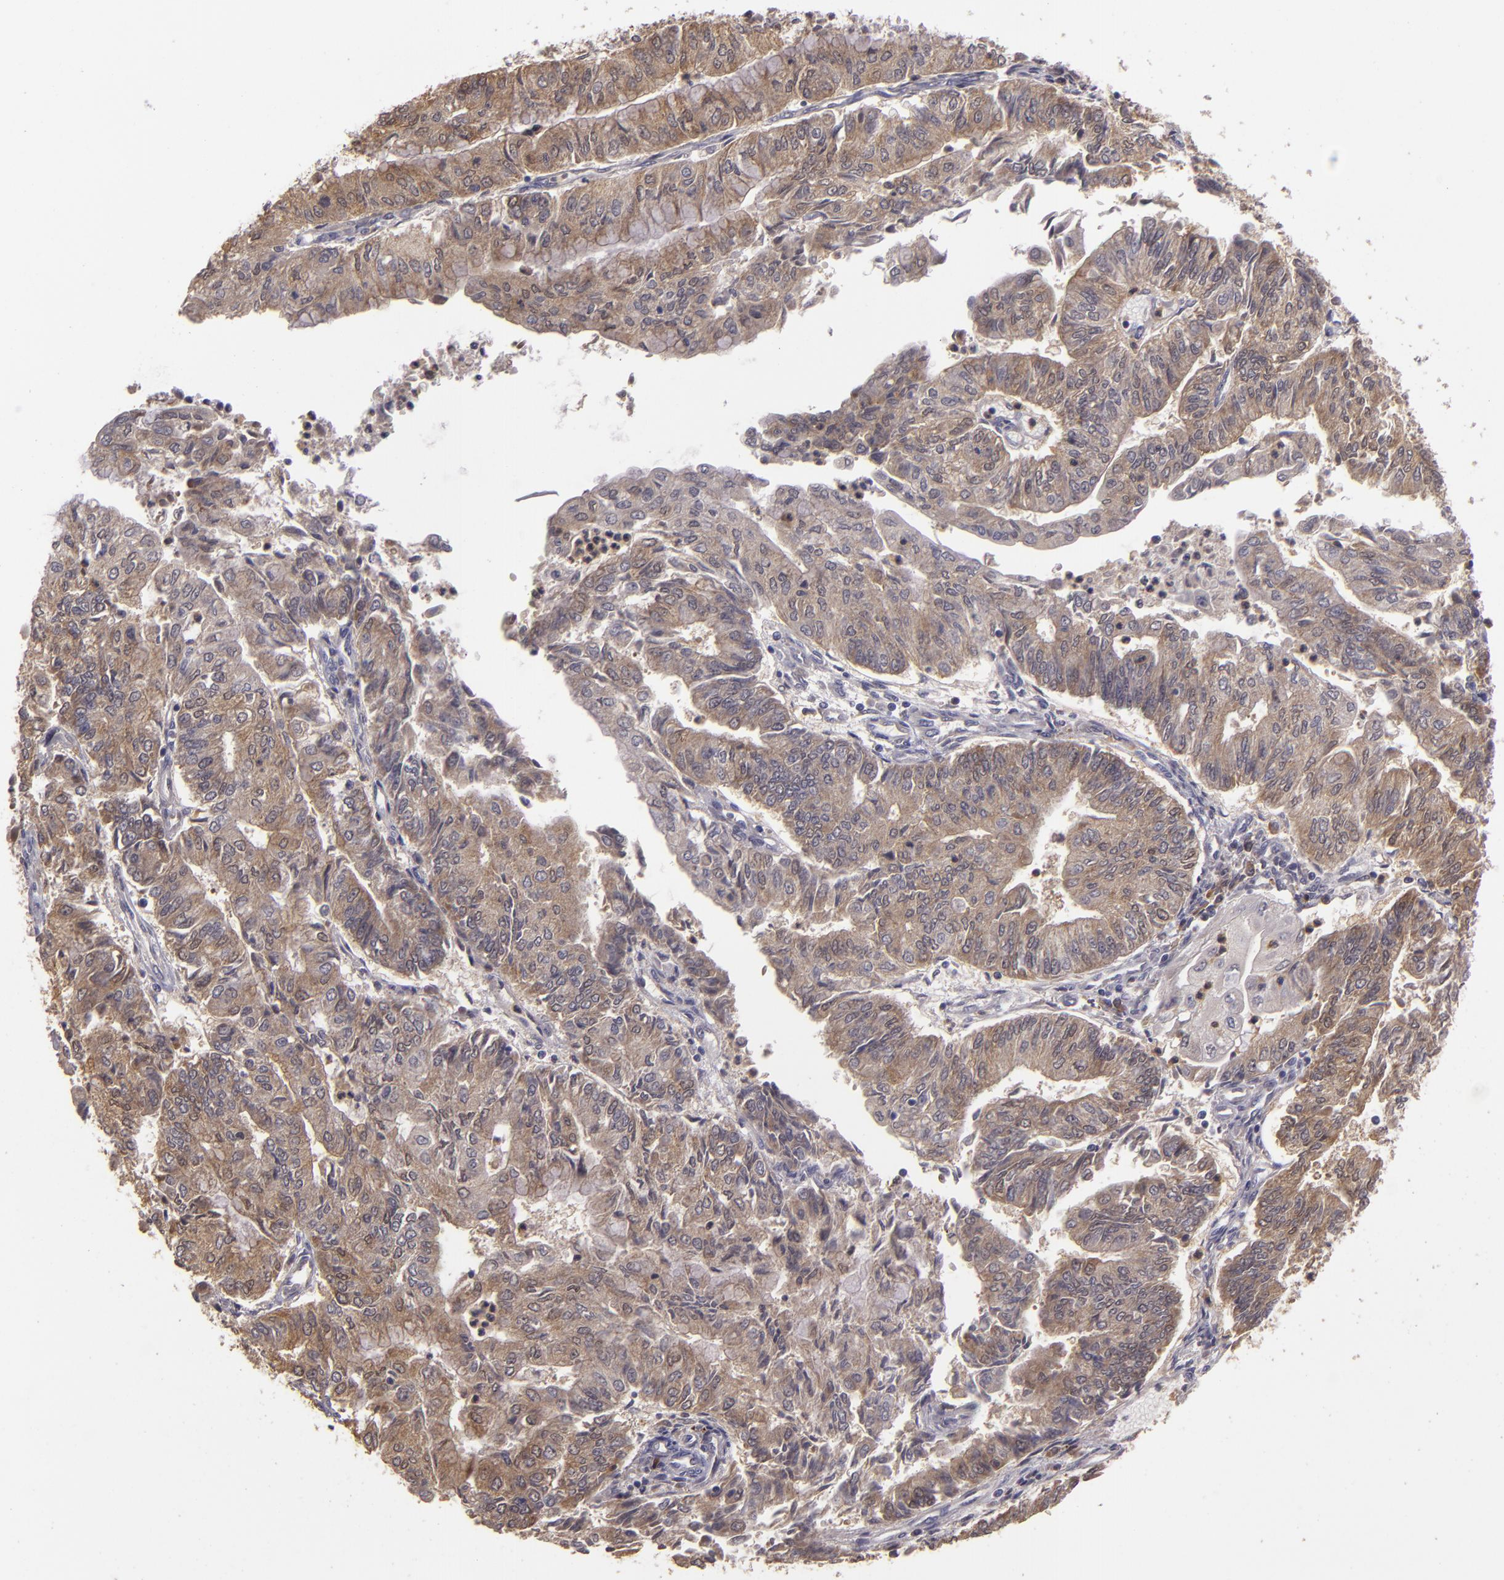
{"staining": {"intensity": "weak", "quantity": ">75%", "location": "cytoplasmic/membranous"}, "tissue": "endometrial cancer", "cell_type": "Tumor cells", "image_type": "cancer", "snomed": [{"axis": "morphology", "description": "Adenocarcinoma, NOS"}, {"axis": "topography", "description": "Endometrium"}], "caption": "A micrograph of endometrial cancer stained for a protein displays weak cytoplasmic/membranous brown staining in tumor cells.", "gene": "FHIT", "patient": {"sex": "female", "age": 59}}